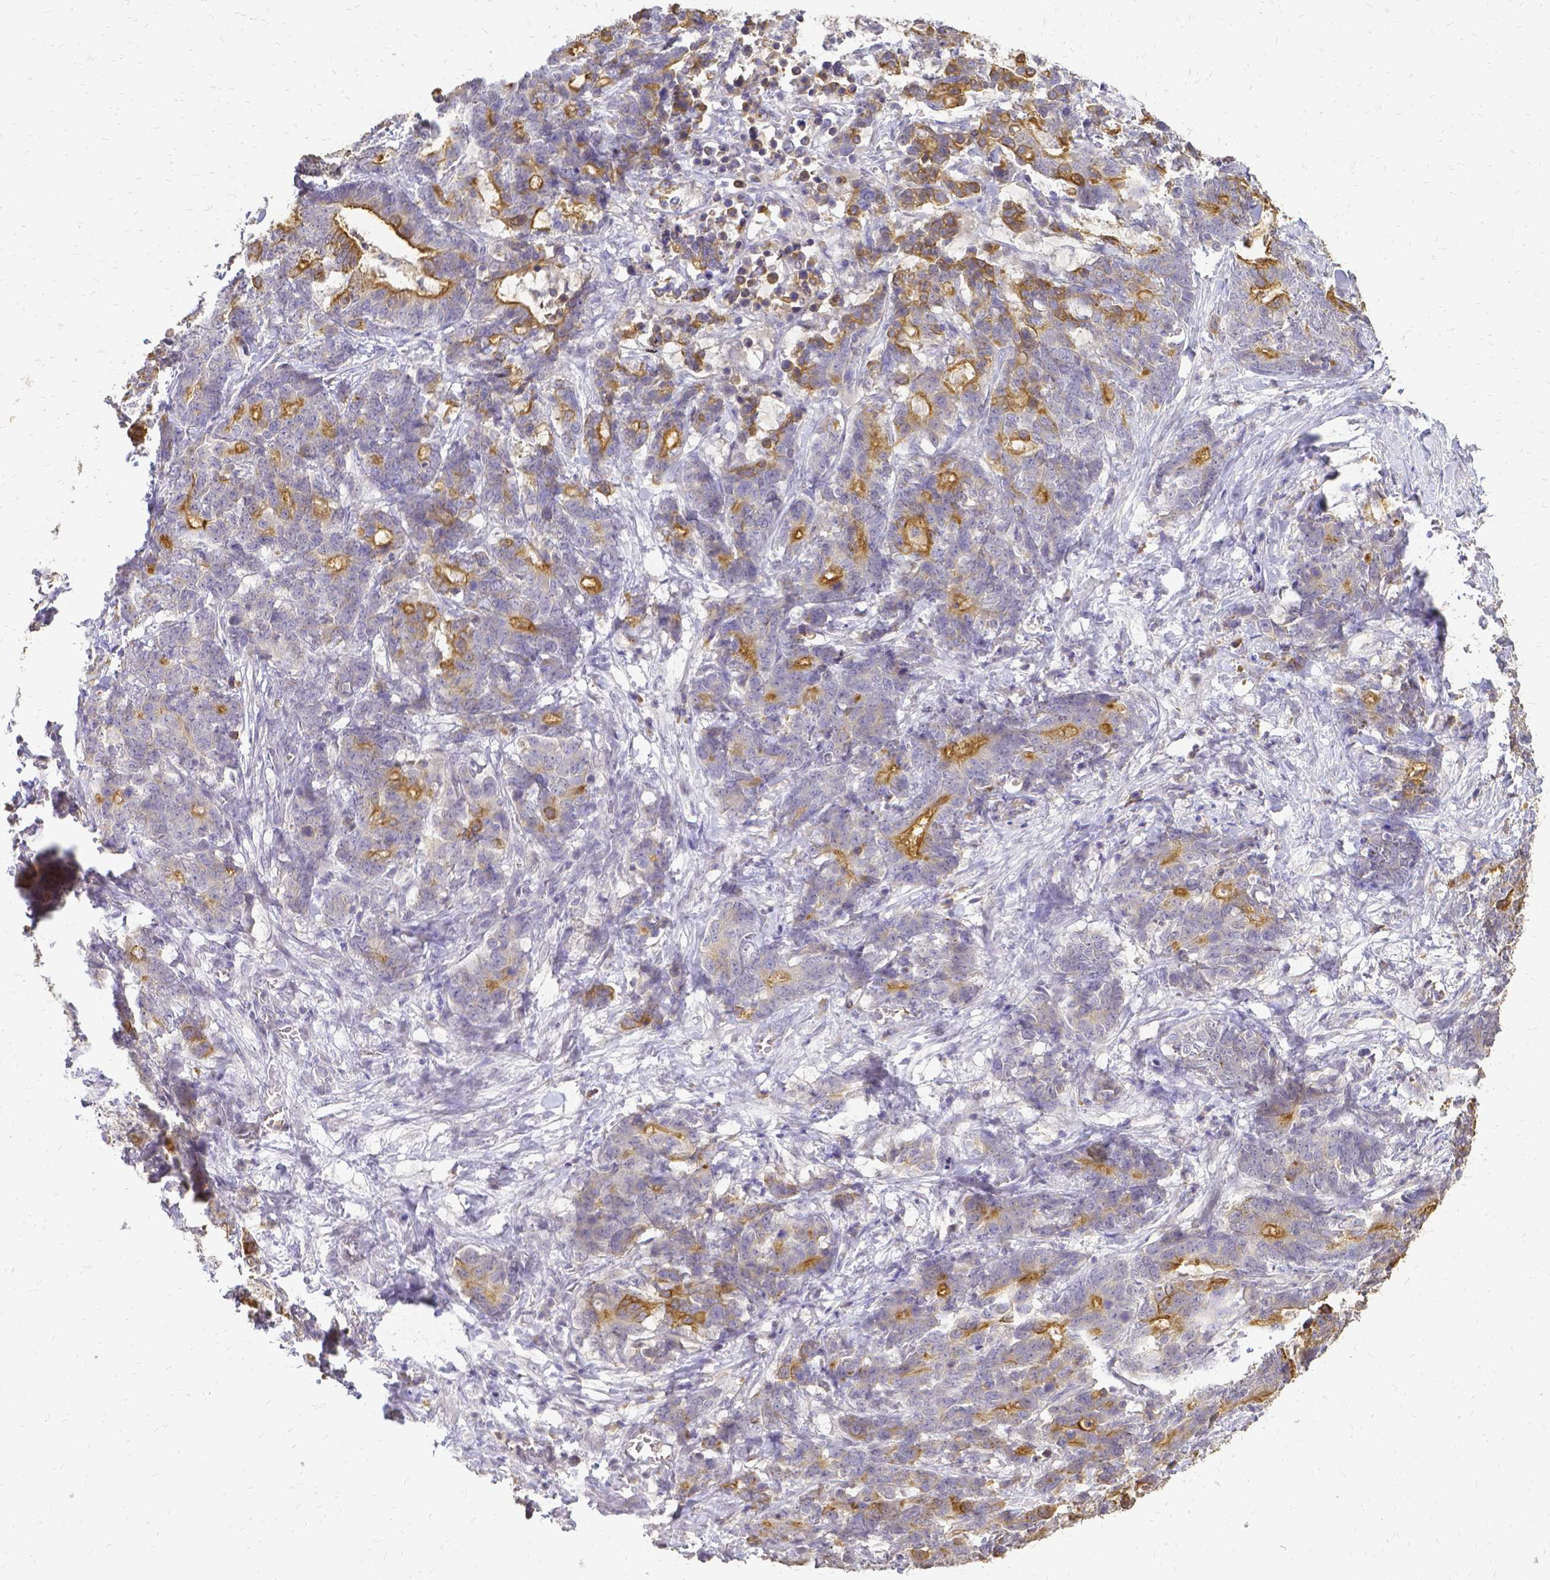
{"staining": {"intensity": "moderate", "quantity": "<25%", "location": "cytoplasmic/membranous"}, "tissue": "stomach cancer", "cell_type": "Tumor cells", "image_type": "cancer", "snomed": [{"axis": "morphology", "description": "Normal tissue, NOS"}, {"axis": "morphology", "description": "Adenocarcinoma, NOS"}, {"axis": "topography", "description": "Stomach"}], "caption": "Adenocarcinoma (stomach) tissue reveals moderate cytoplasmic/membranous expression in about <25% of tumor cells, visualized by immunohistochemistry. Nuclei are stained in blue.", "gene": "CIB1", "patient": {"sex": "female", "age": 64}}